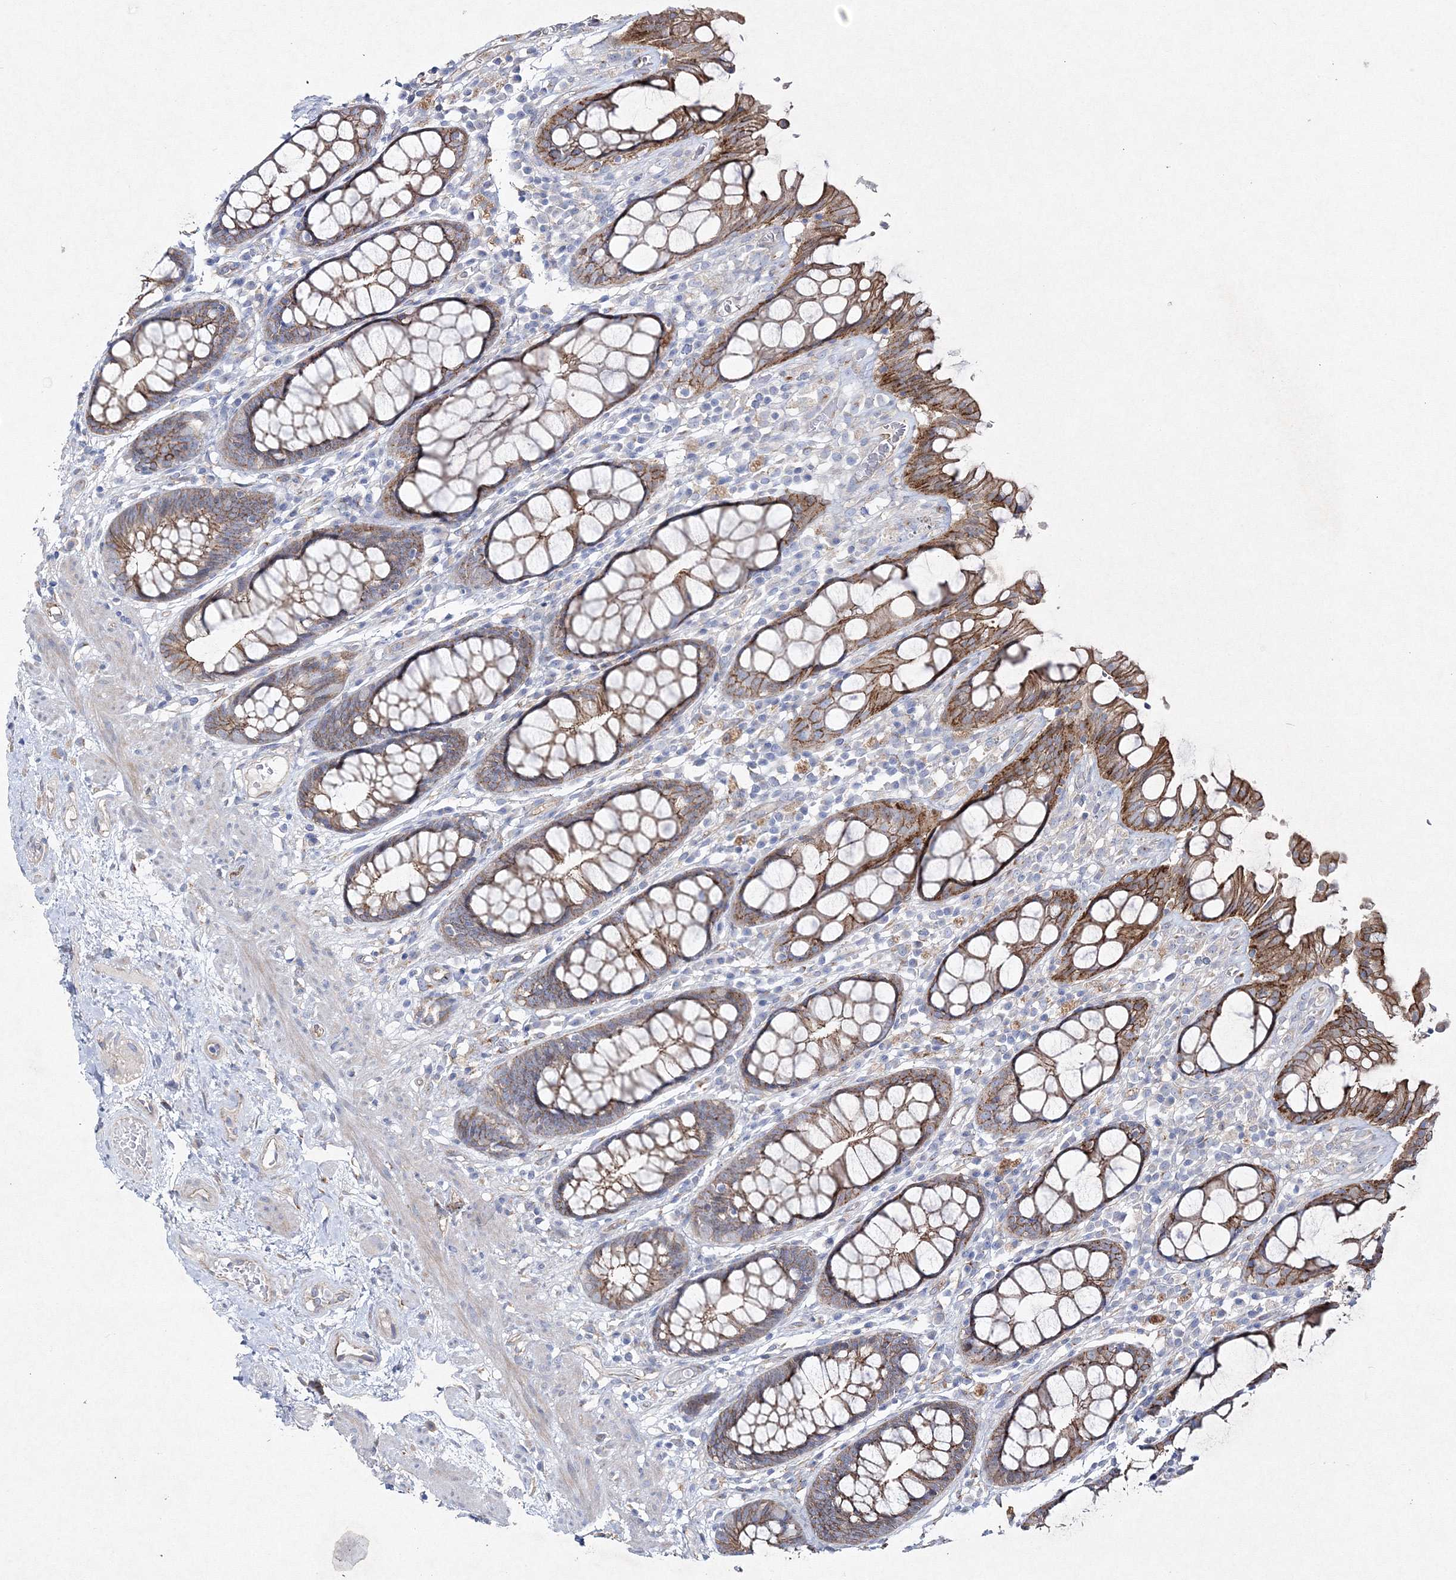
{"staining": {"intensity": "moderate", "quantity": ">75%", "location": "cytoplasmic/membranous"}, "tissue": "rectum", "cell_type": "Glandular cells", "image_type": "normal", "snomed": [{"axis": "morphology", "description": "Normal tissue, NOS"}, {"axis": "topography", "description": "Rectum"}], "caption": "Unremarkable rectum demonstrates moderate cytoplasmic/membranous expression in about >75% of glandular cells (IHC, brightfield microscopy, high magnification)..", "gene": "NAA40", "patient": {"sex": "male", "age": 64}}